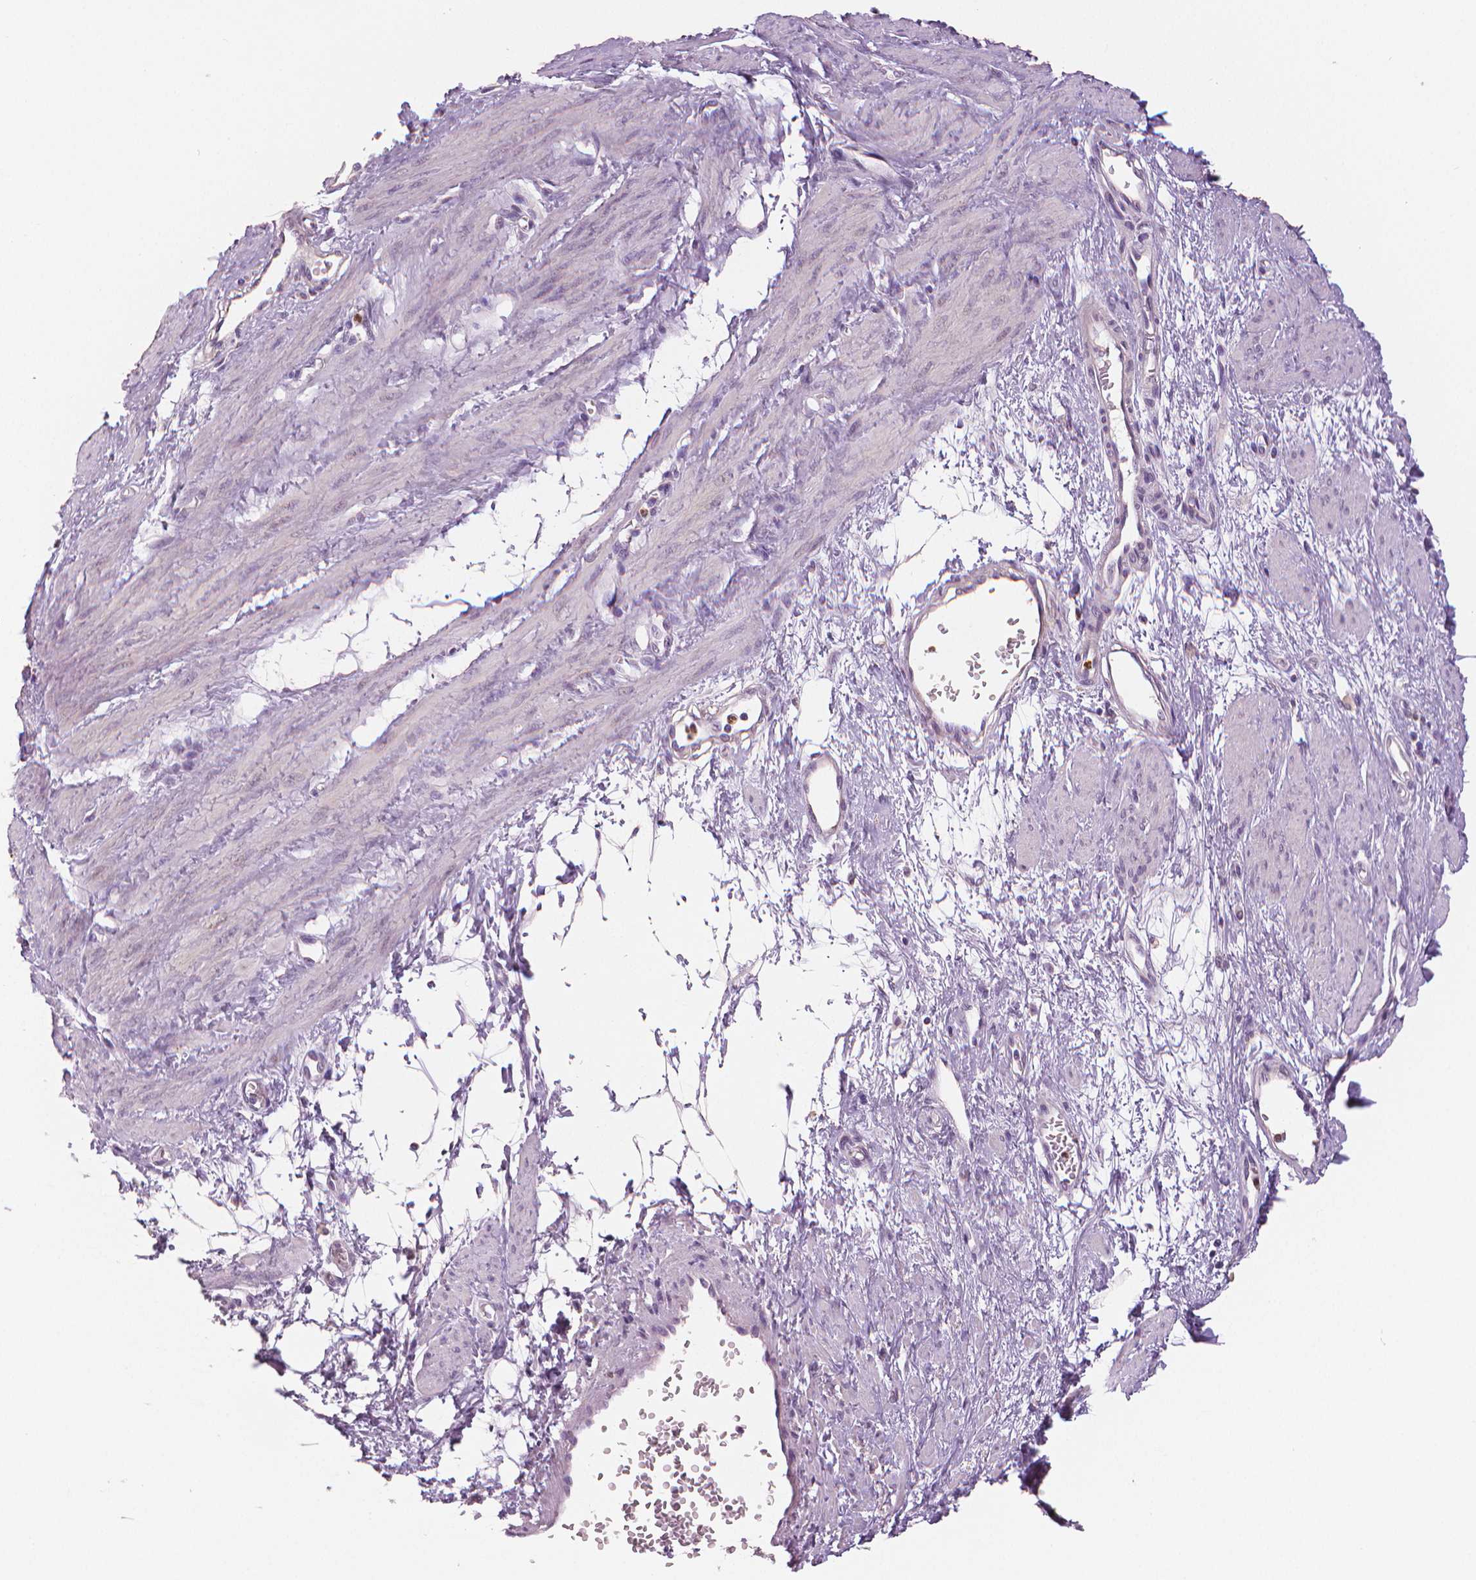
{"staining": {"intensity": "negative", "quantity": "none", "location": "none"}, "tissue": "smooth muscle", "cell_type": "Smooth muscle cells", "image_type": "normal", "snomed": [{"axis": "morphology", "description": "Normal tissue, NOS"}, {"axis": "topography", "description": "Smooth muscle"}, {"axis": "topography", "description": "Uterus"}], "caption": "Immunohistochemistry of normal smooth muscle displays no staining in smooth muscle cells.", "gene": "MKI67", "patient": {"sex": "female", "age": 39}}